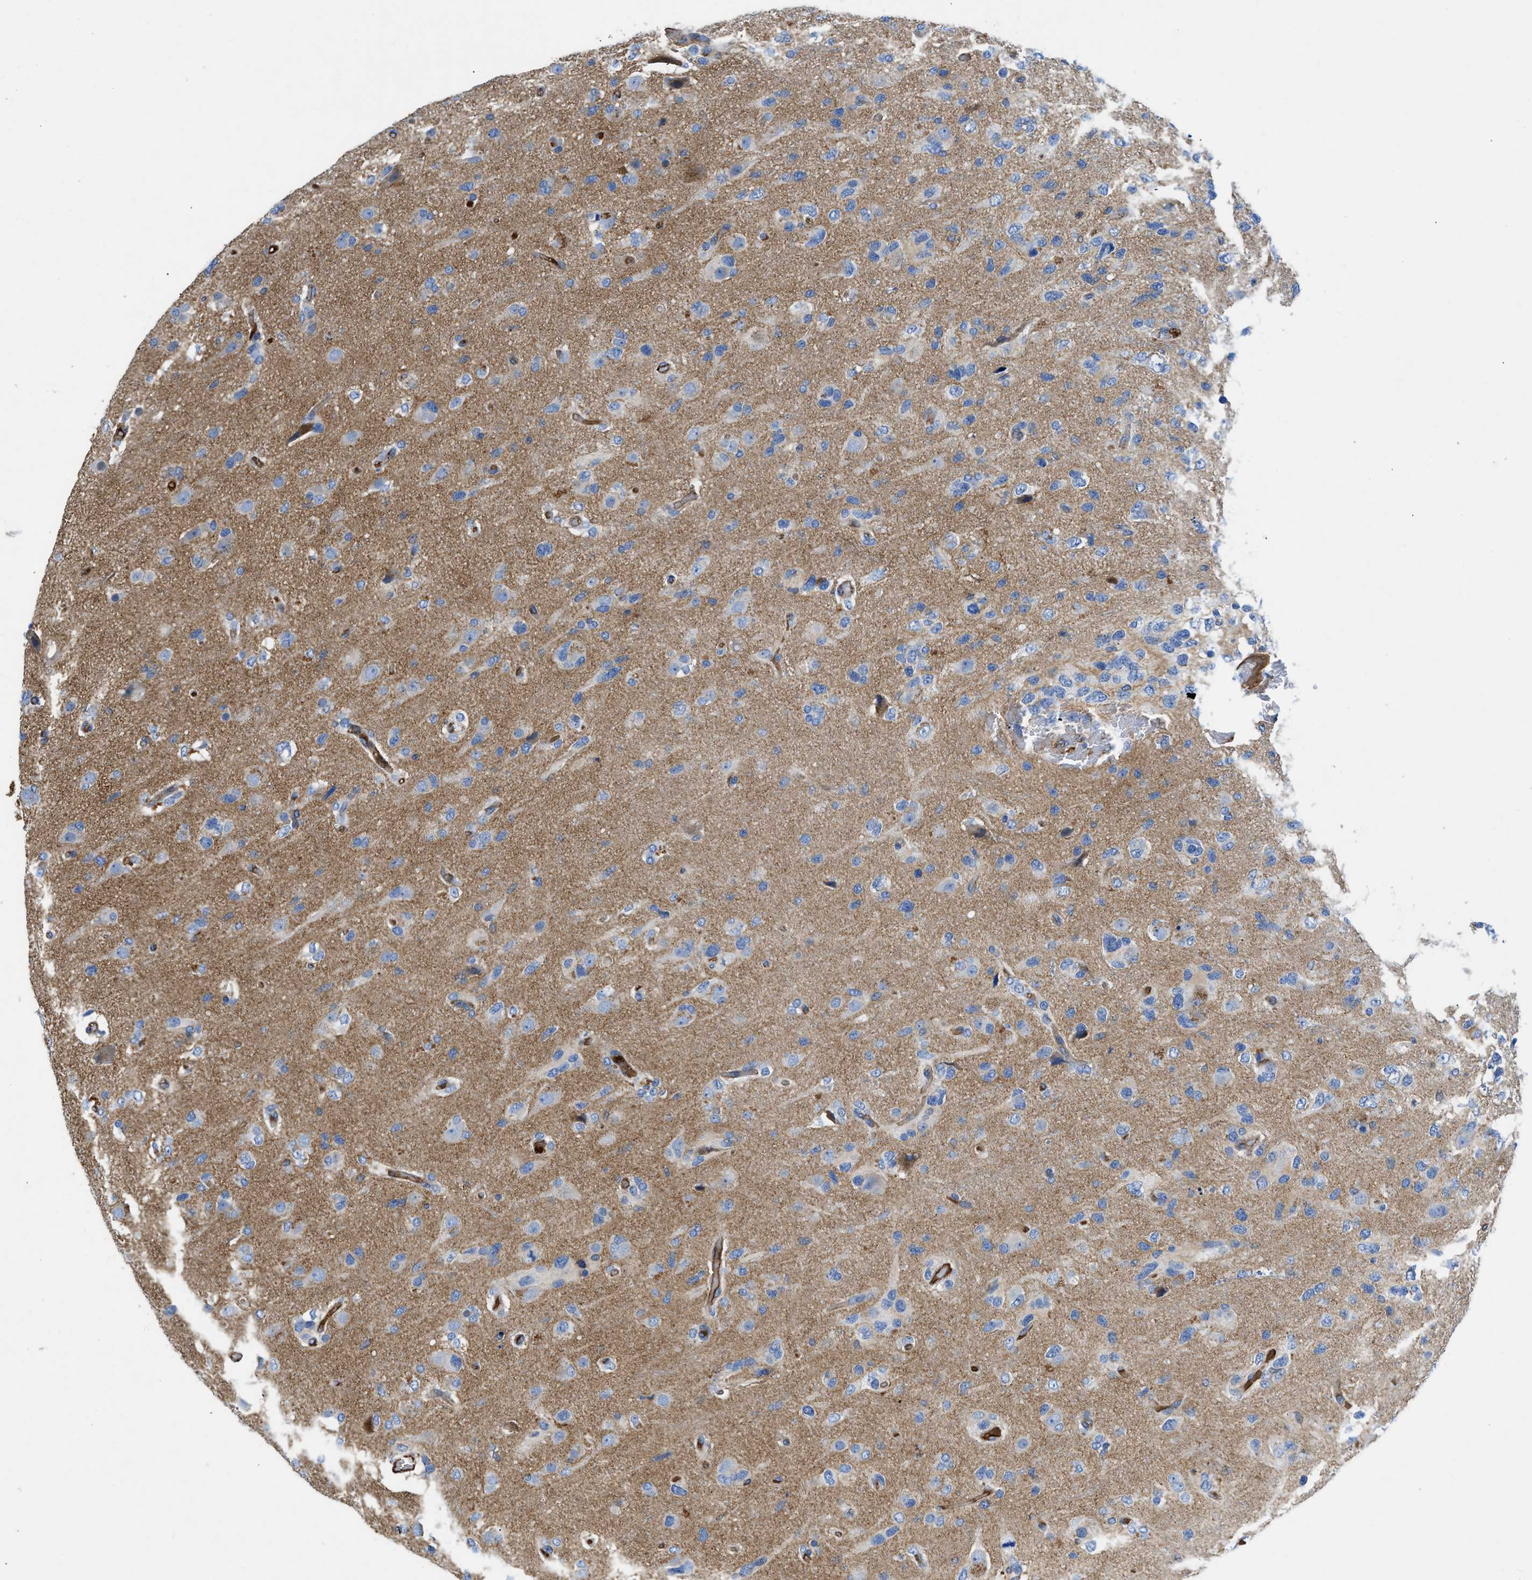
{"staining": {"intensity": "negative", "quantity": "none", "location": "none"}, "tissue": "glioma", "cell_type": "Tumor cells", "image_type": "cancer", "snomed": [{"axis": "morphology", "description": "Glioma, malignant, High grade"}, {"axis": "topography", "description": "Brain"}], "caption": "The IHC micrograph has no significant staining in tumor cells of high-grade glioma (malignant) tissue.", "gene": "ATP6V0D1", "patient": {"sex": "female", "age": 58}}